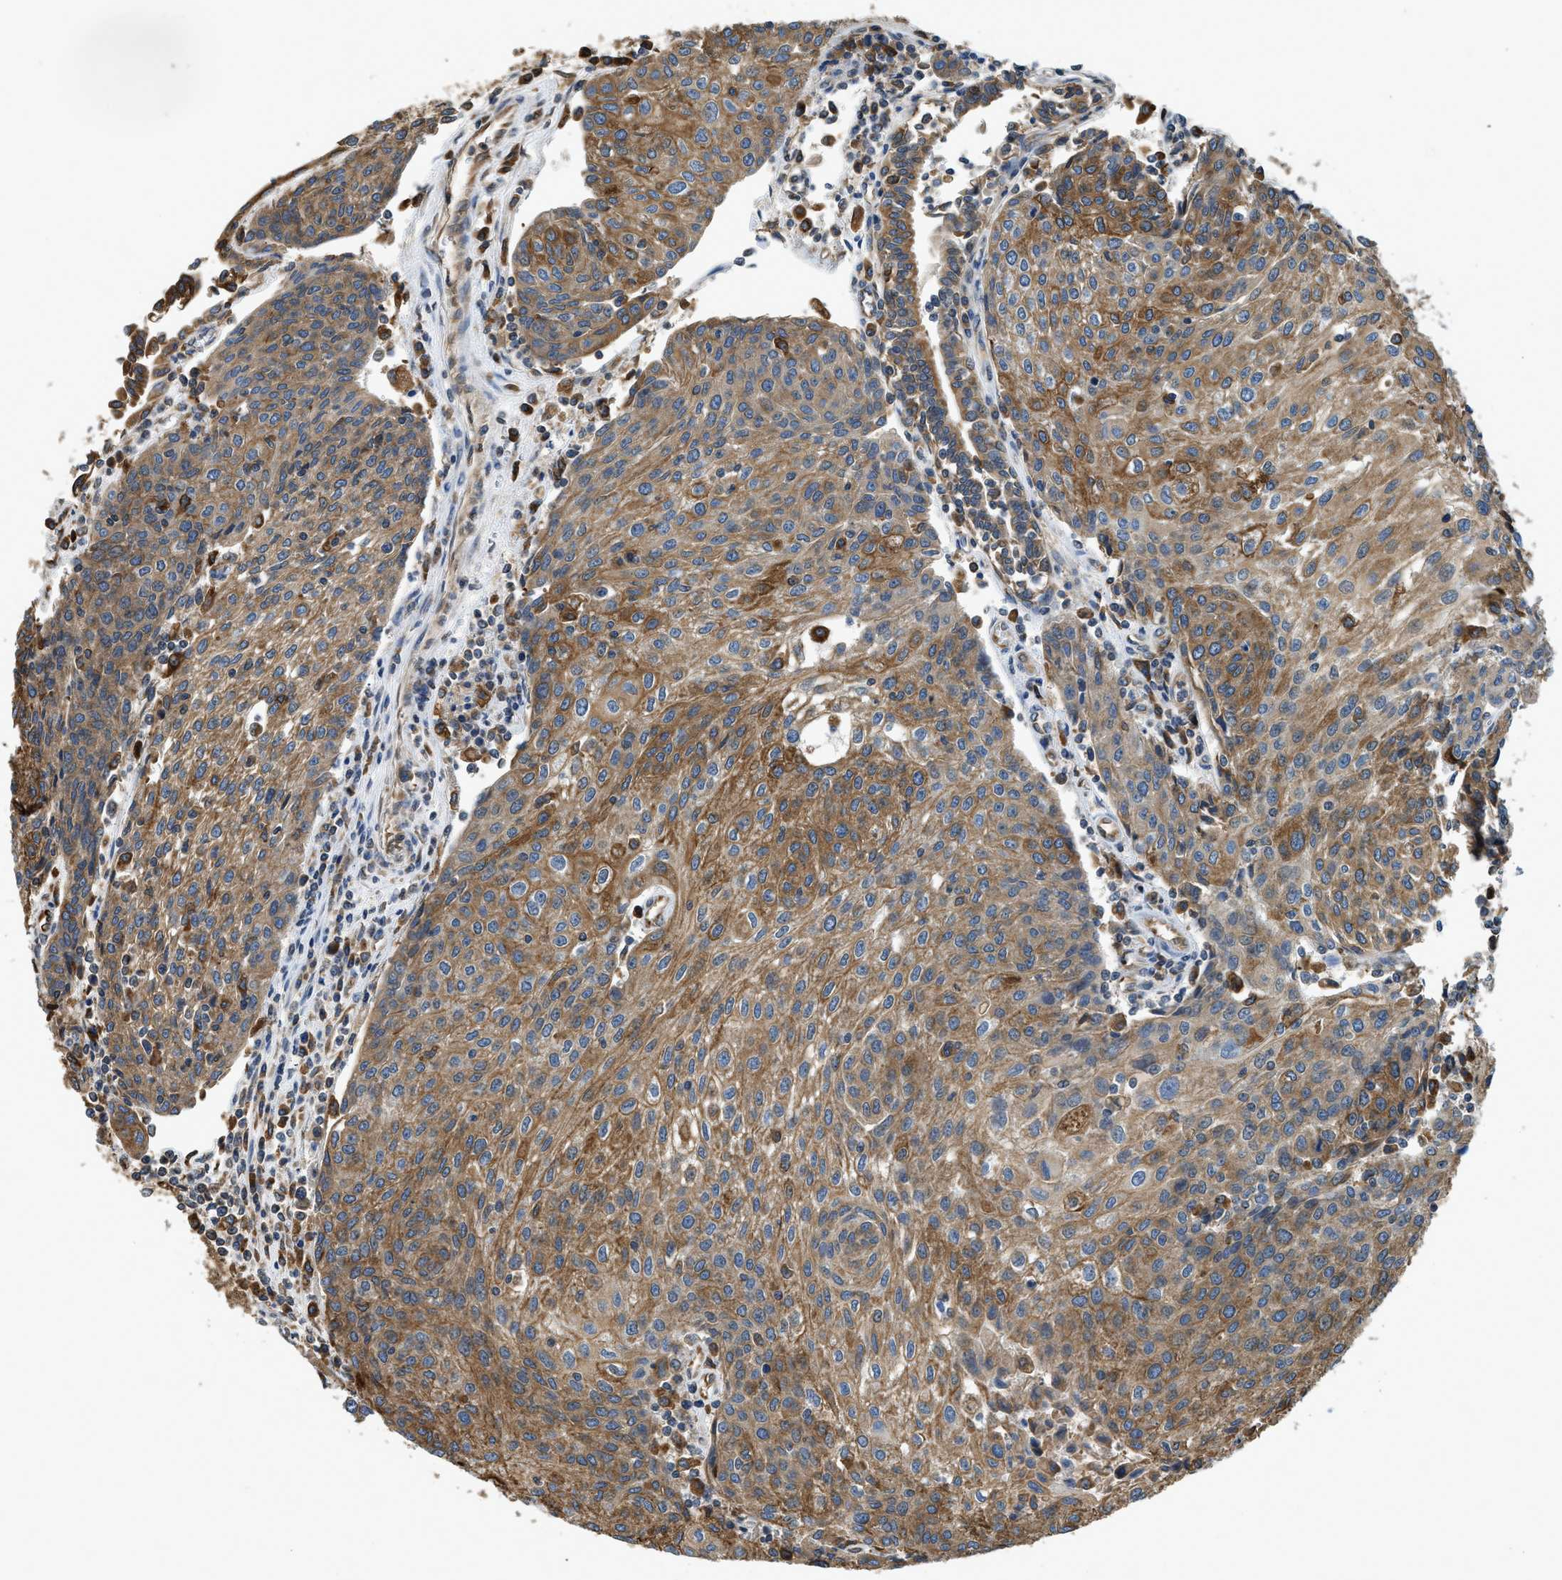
{"staining": {"intensity": "moderate", "quantity": ">75%", "location": "cytoplasmic/membranous"}, "tissue": "urothelial cancer", "cell_type": "Tumor cells", "image_type": "cancer", "snomed": [{"axis": "morphology", "description": "Urothelial carcinoma, High grade"}, {"axis": "topography", "description": "Urinary bladder"}], "caption": "A histopathology image showing moderate cytoplasmic/membranous expression in about >75% of tumor cells in high-grade urothelial carcinoma, as visualized by brown immunohistochemical staining.", "gene": "BCAP31", "patient": {"sex": "female", "age": 85}}